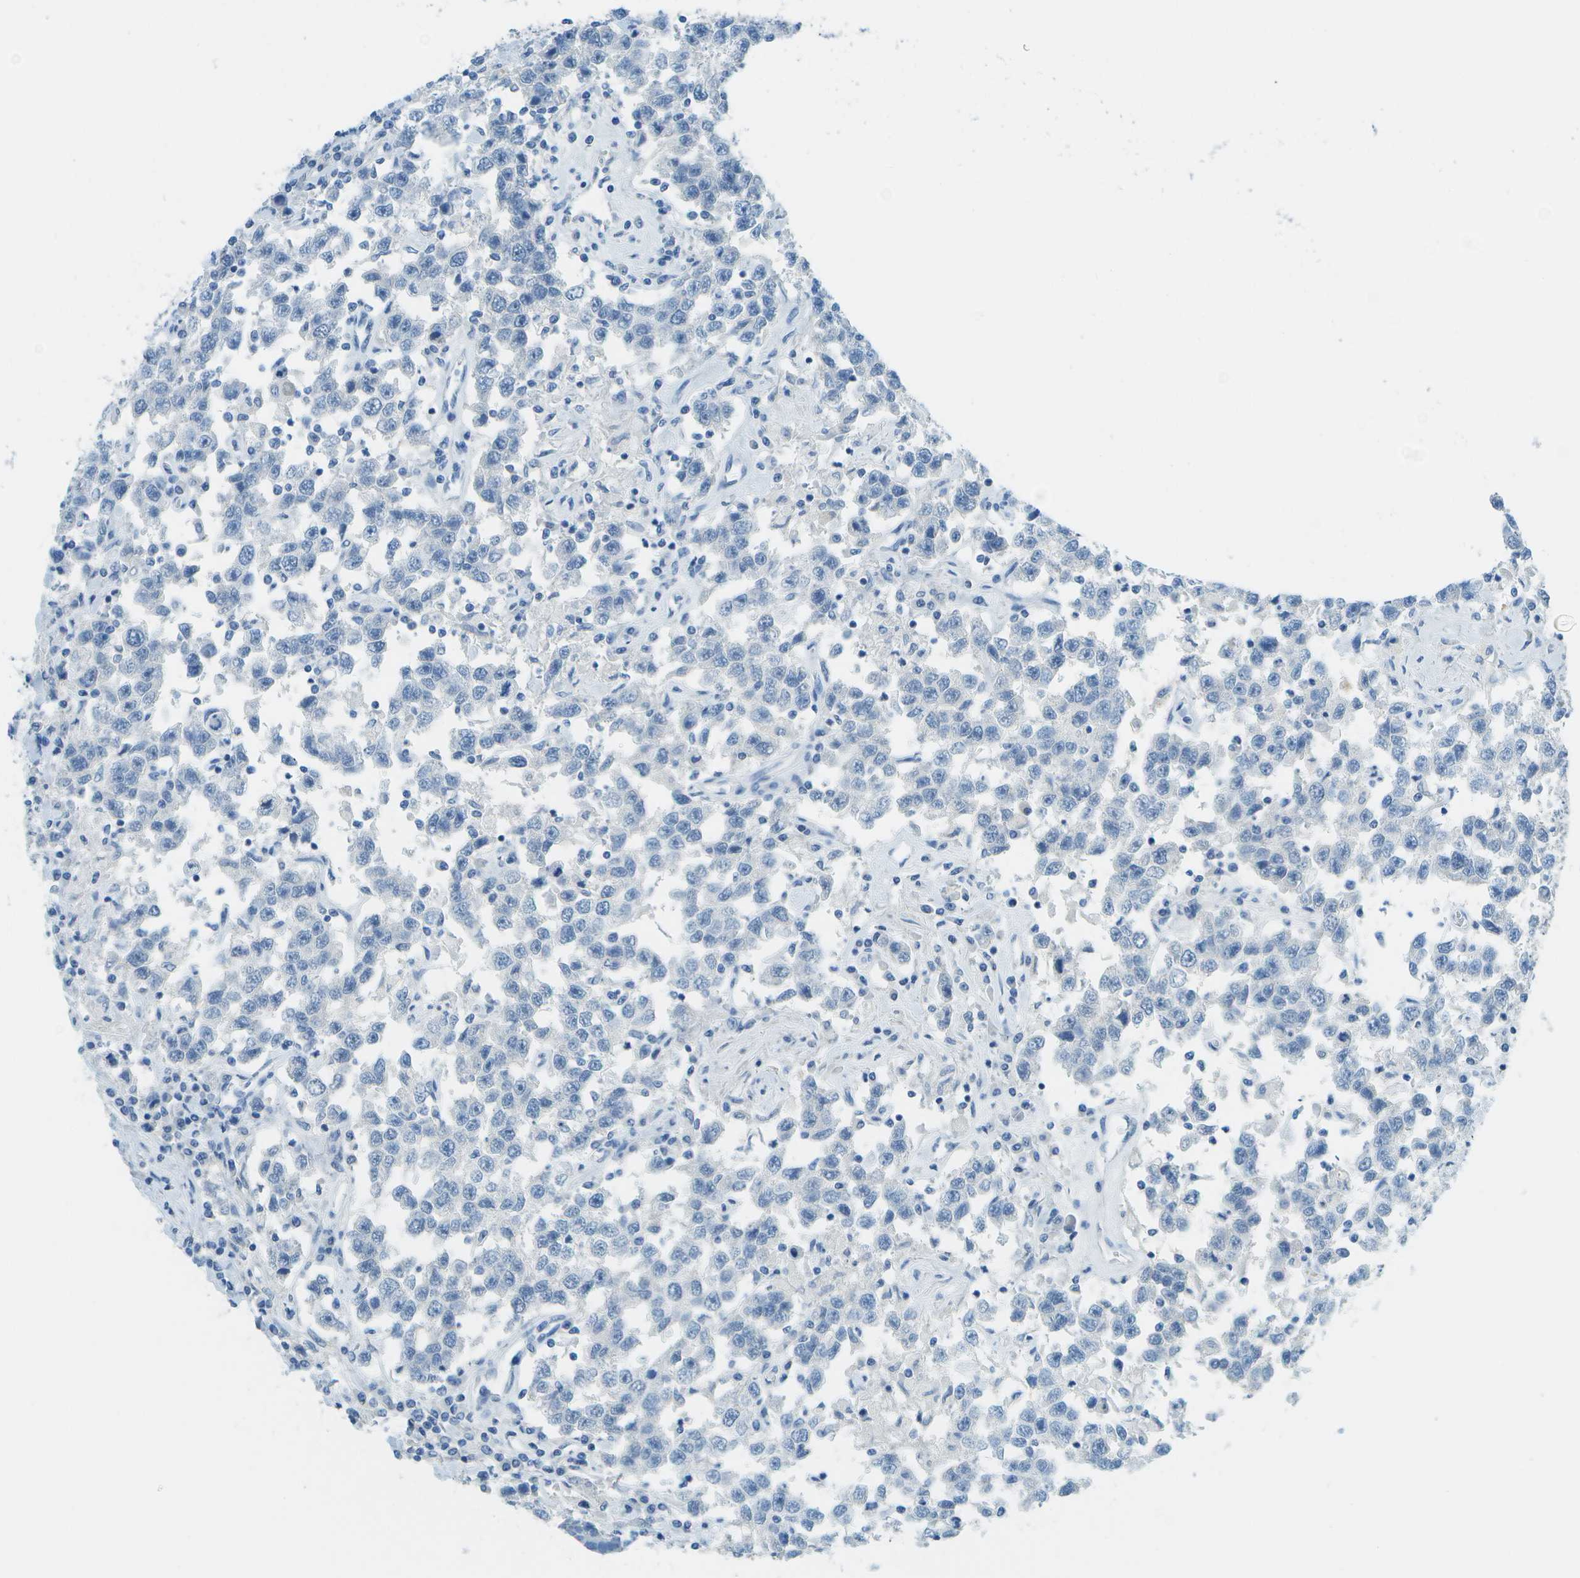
{"staining": {"intensity": "negative", "quantity": "none", "location": "none"}, "tissue": "testis cancer", "cell_type": "Tumor cells", "image_type": "cancer", "snomed": [{"axis": "morphology", "description": "Seminoma, NOS"}, {"axis": "topography", "description": "Testis"}], "caption": "Testis cancer stained for a protein using immunohistochemistry (IHC) exhibits no expression tumor cells.", "gene": "C1S", "patient": {"sex": "male", "age": 41}}